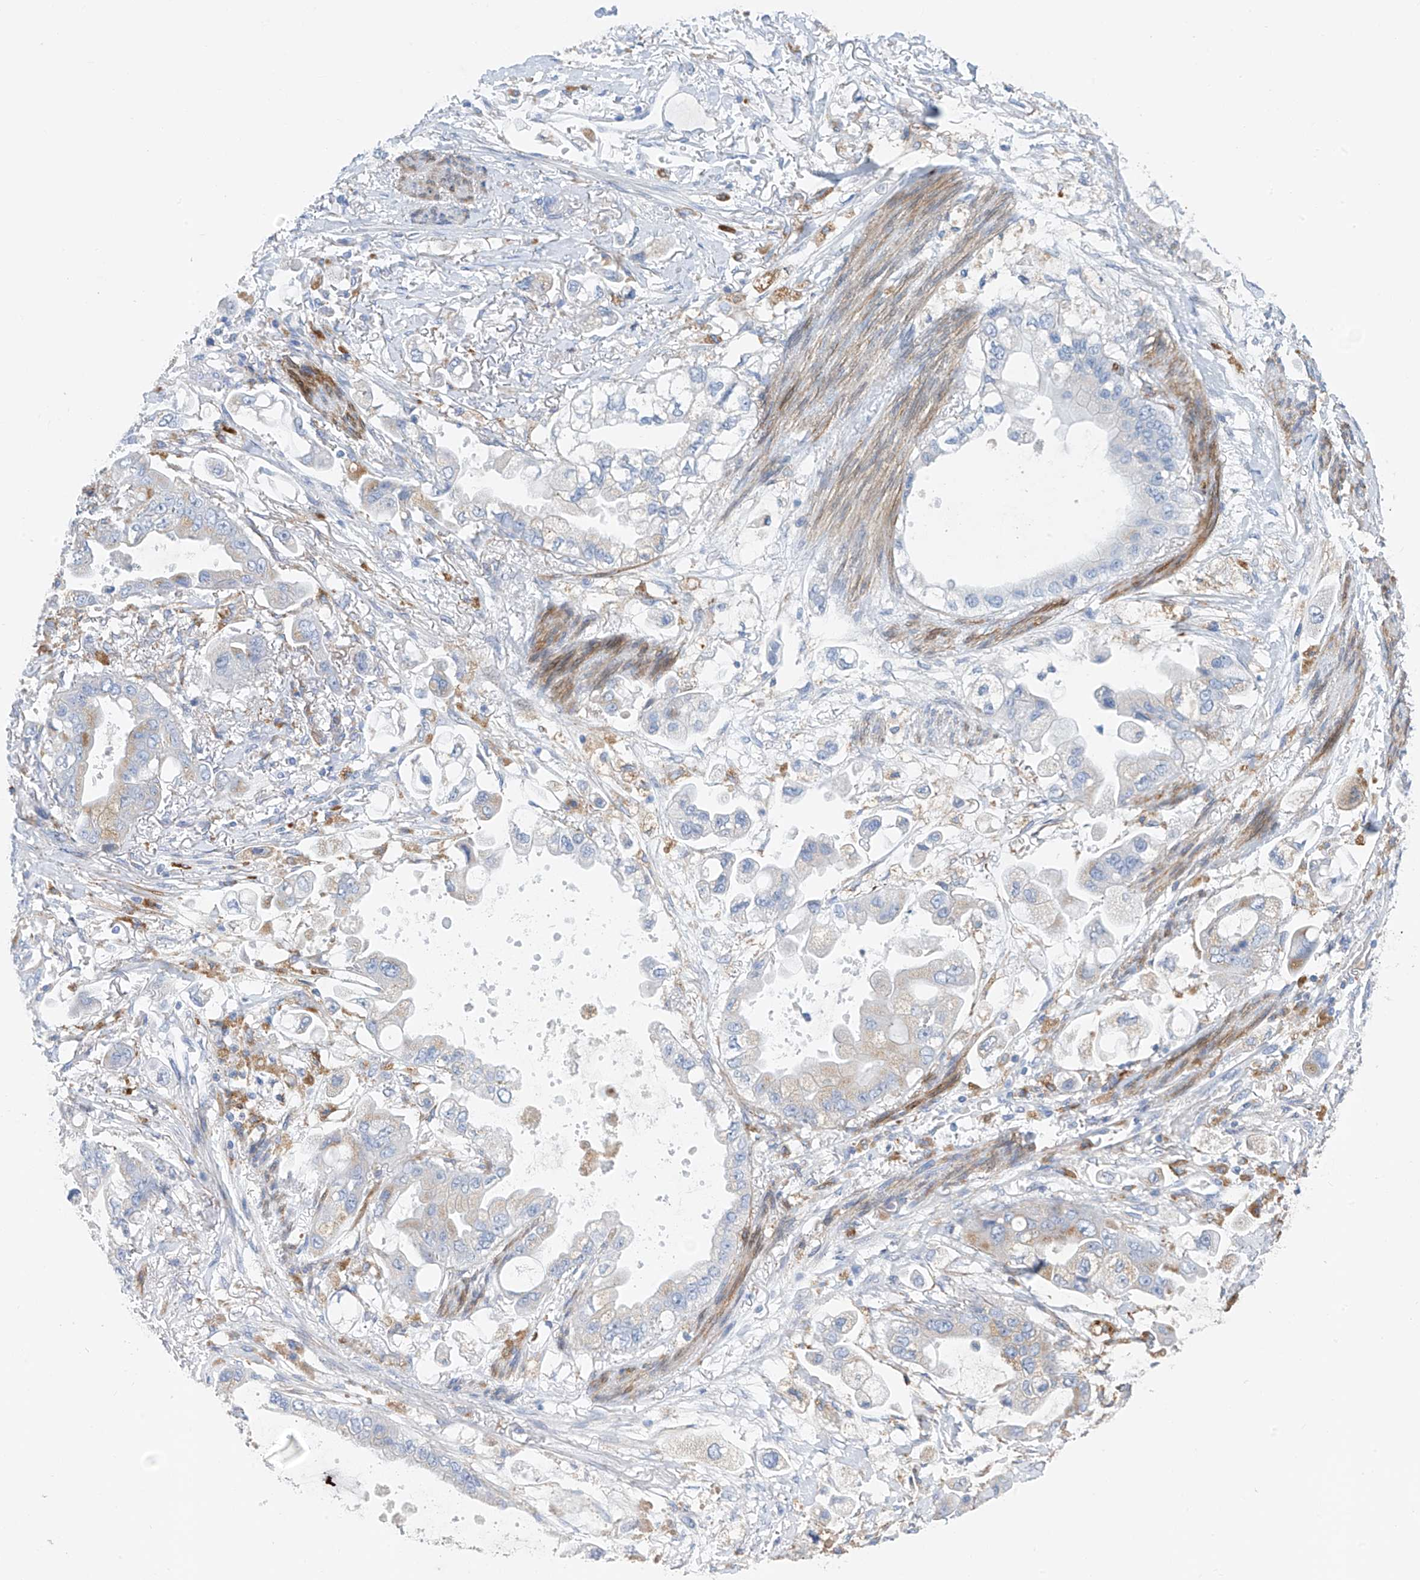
{"staining": {"intensity": "weak", "quantity": "<25%", "location": "cytoplasmic/membranous"}, "tissue": "stomach cancer", "cell_type": "Tumor cells", "image_type": "cancer", "snomed": [{"axis": "morphology", "description": "Adenocarcinoma, NOS"}, {"axis": "topography", "description": "Stomach"}], "caption": "Immunohistochemical staining of stomach adenocarcinoma reveals no significant staining in tumor cells.", "gene": "GLMP", "patient": {"sex": "male", "age": 62}}